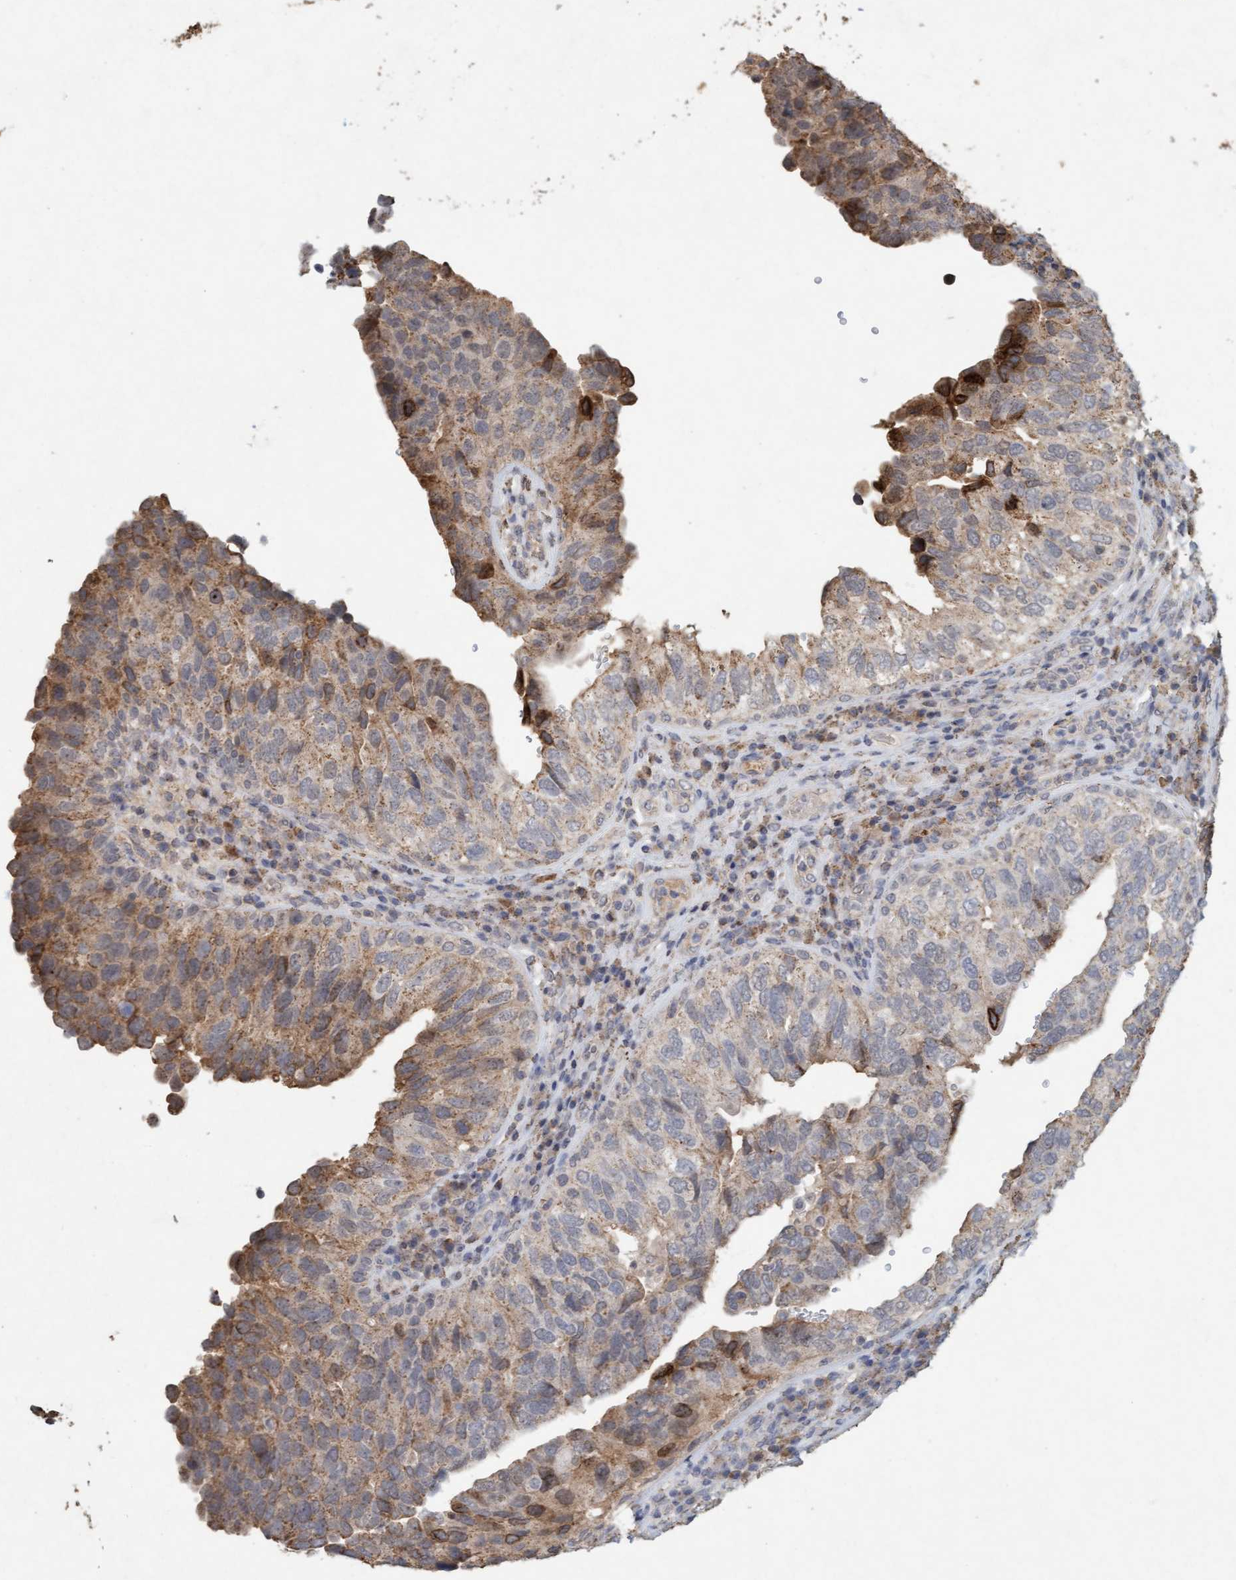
{"staining": {"intensity": "moderate", "quantity": "25%-75%", "location": "cytoplasmic/membranous"}, "tissue": "urothelial cancer", "cell_type": "Tumor cells", "image_type": "cancer", "snomed": [{"axis": "morphology", "description": "Urothelial carcinoma, High grade"}, {"axis": "topography", "description": "Urinary bladder"}], "caption": "IHC of urothelial cancer demonstrates medium levels of moderate cytoplasmic/membranous positivity in about 25%-75% of tumor cells. (DAB IHC with brightfield microscopy, high magnification).", "gene": "VSIG8", "patient": {"sex": "female", "age": 82}}